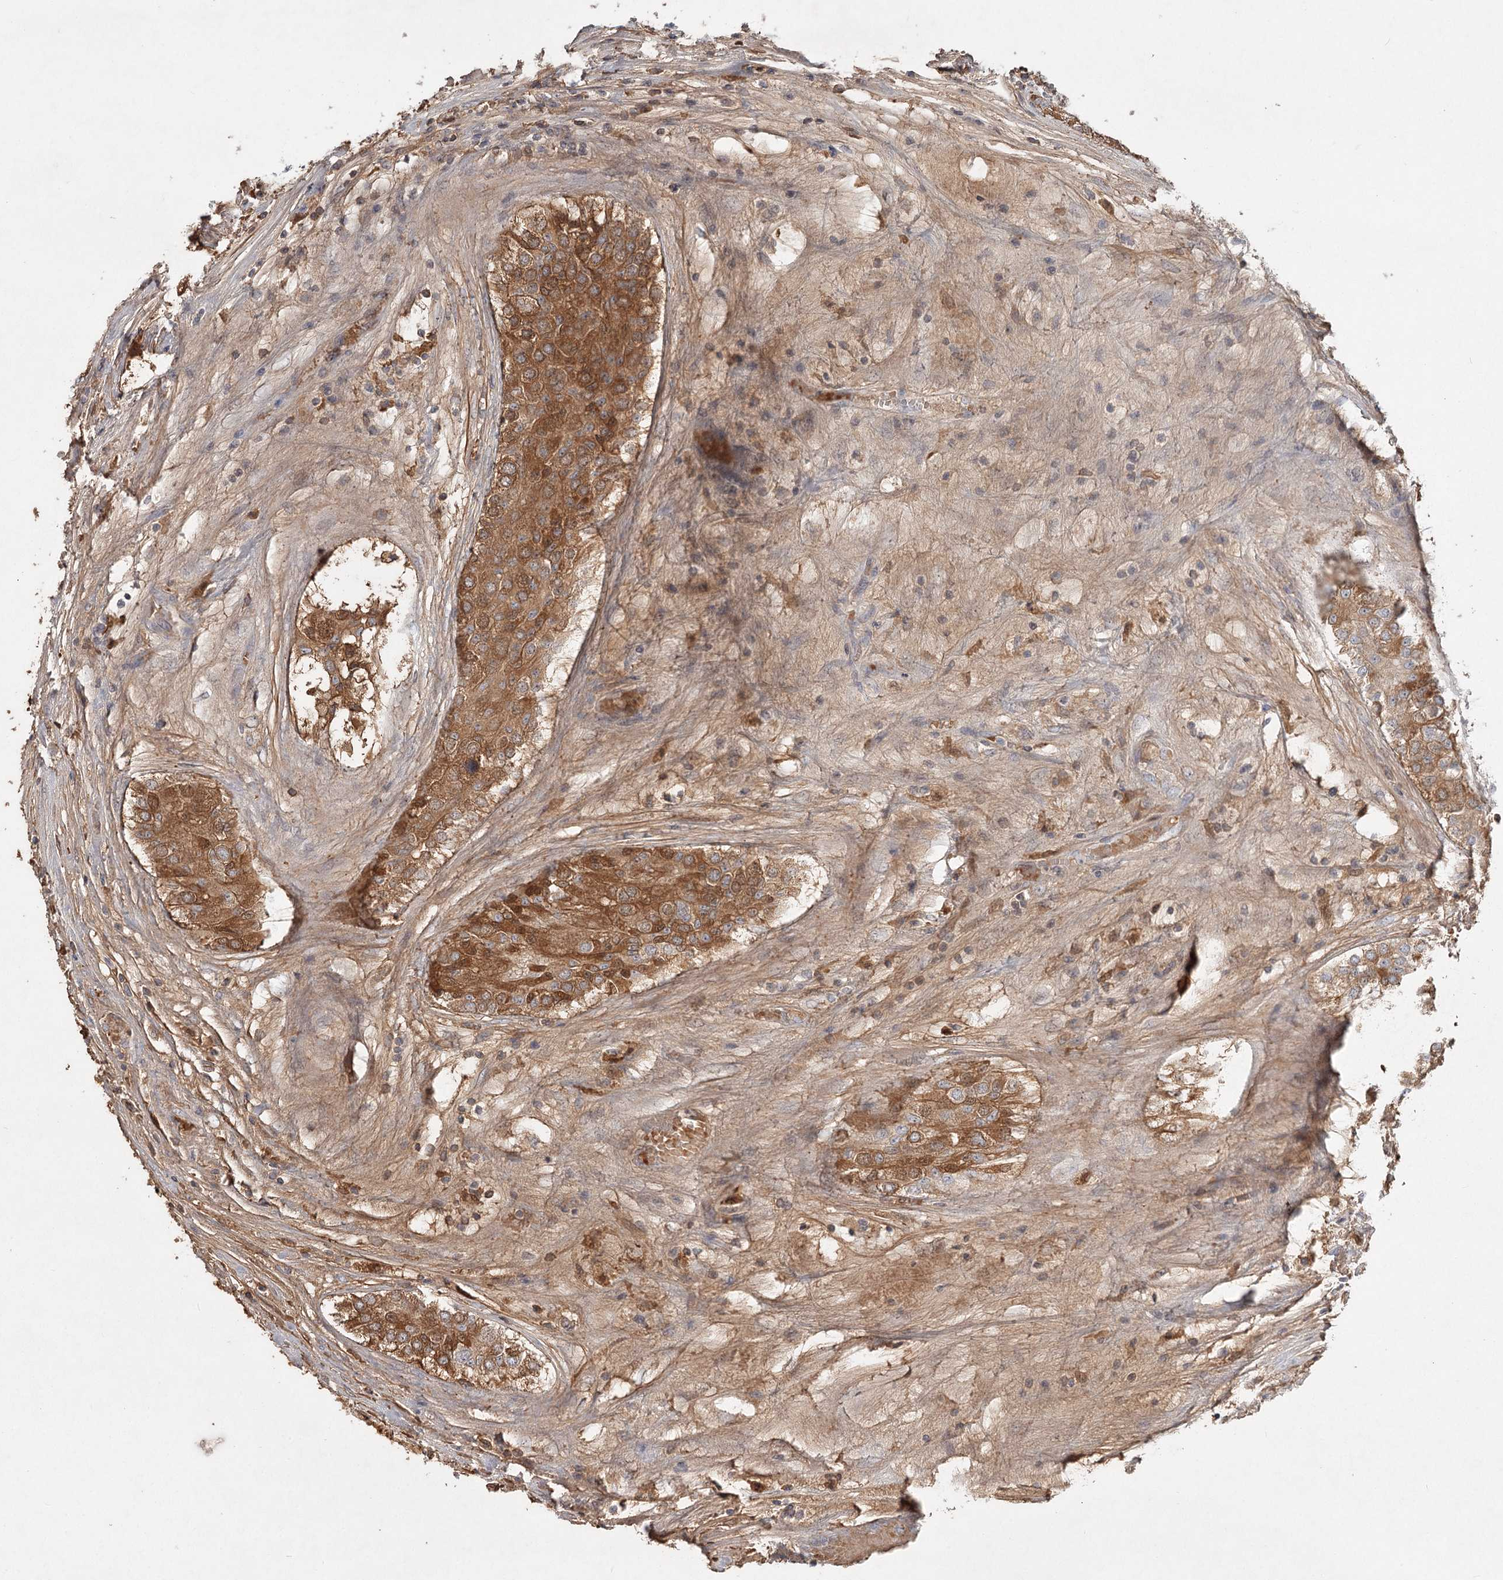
{"staining": {"intensity": "moderate", "quantity": "25%-75%", "location": "cytoplasmic/membranous"}, "tissue": "testis cancer", "cell_type": "Tumor cells", "image_type": "cancer", "snomed": [{"axis": "morphology", "description": "Carcinoma, Embryonal, NOS"}, {"axis": "topography", "description": "Testis"}], "caption": "Immunohistochemistry photomicrograph of neoplastic tissue: human testis cancer (embryonal carcinoma) stained using immunohistochemistry (IHC) demonstrates medium levels of moderate protein expression localized specifically in the cytoplasmic/membranous of tumor cells, appearing as a cytoplasmic/membranous brown color.", "gene": "DHRS9", "patient": {"sex": "male", "age": 25}}